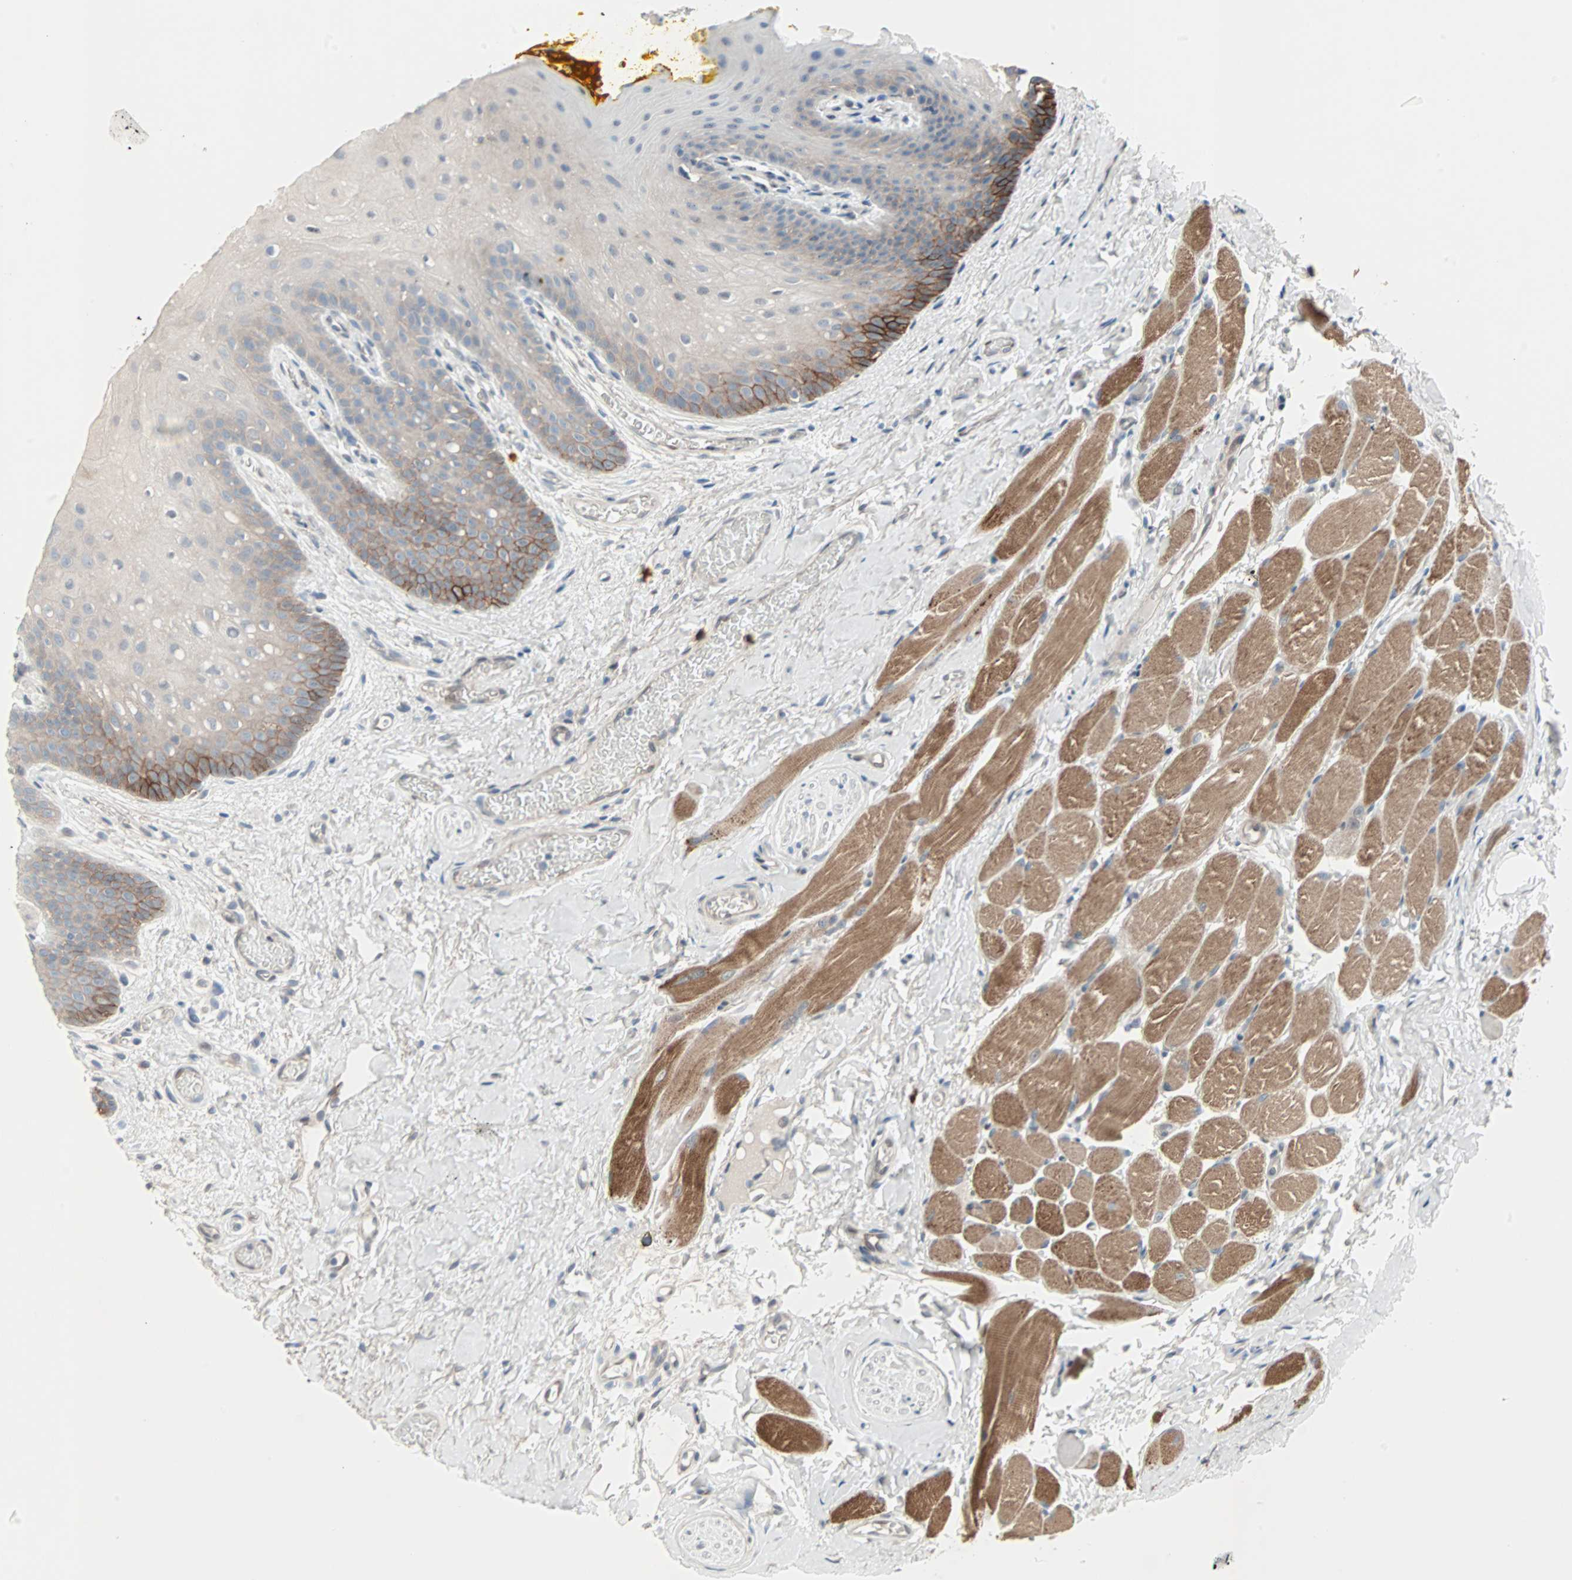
{"staining": {"intensity": "strong", "quantity": "<25%", "location": "cytoplasmic/membranous"}, "tissue": "oral mucosa", "cell_type": "Squamous epithelial cells", "image_type": "normal", "snomed": [{"axis": "morphology", "description": "Normal tissue, NOS"}, {"axis": "topography", "description": "Oral tissue"}], "caption": "IHC histopathology image of unremarkable oral mucosa: human oral mucosa stained using IHC displays medium levels of strong protein expression localized specifically in the cytoplasmic/membranous of squamous epithelial cells, appearing as a cytoplasmic/membranous brown color.", "gene": "CAND2", "patient": {"sex": "male", "age": 54}}